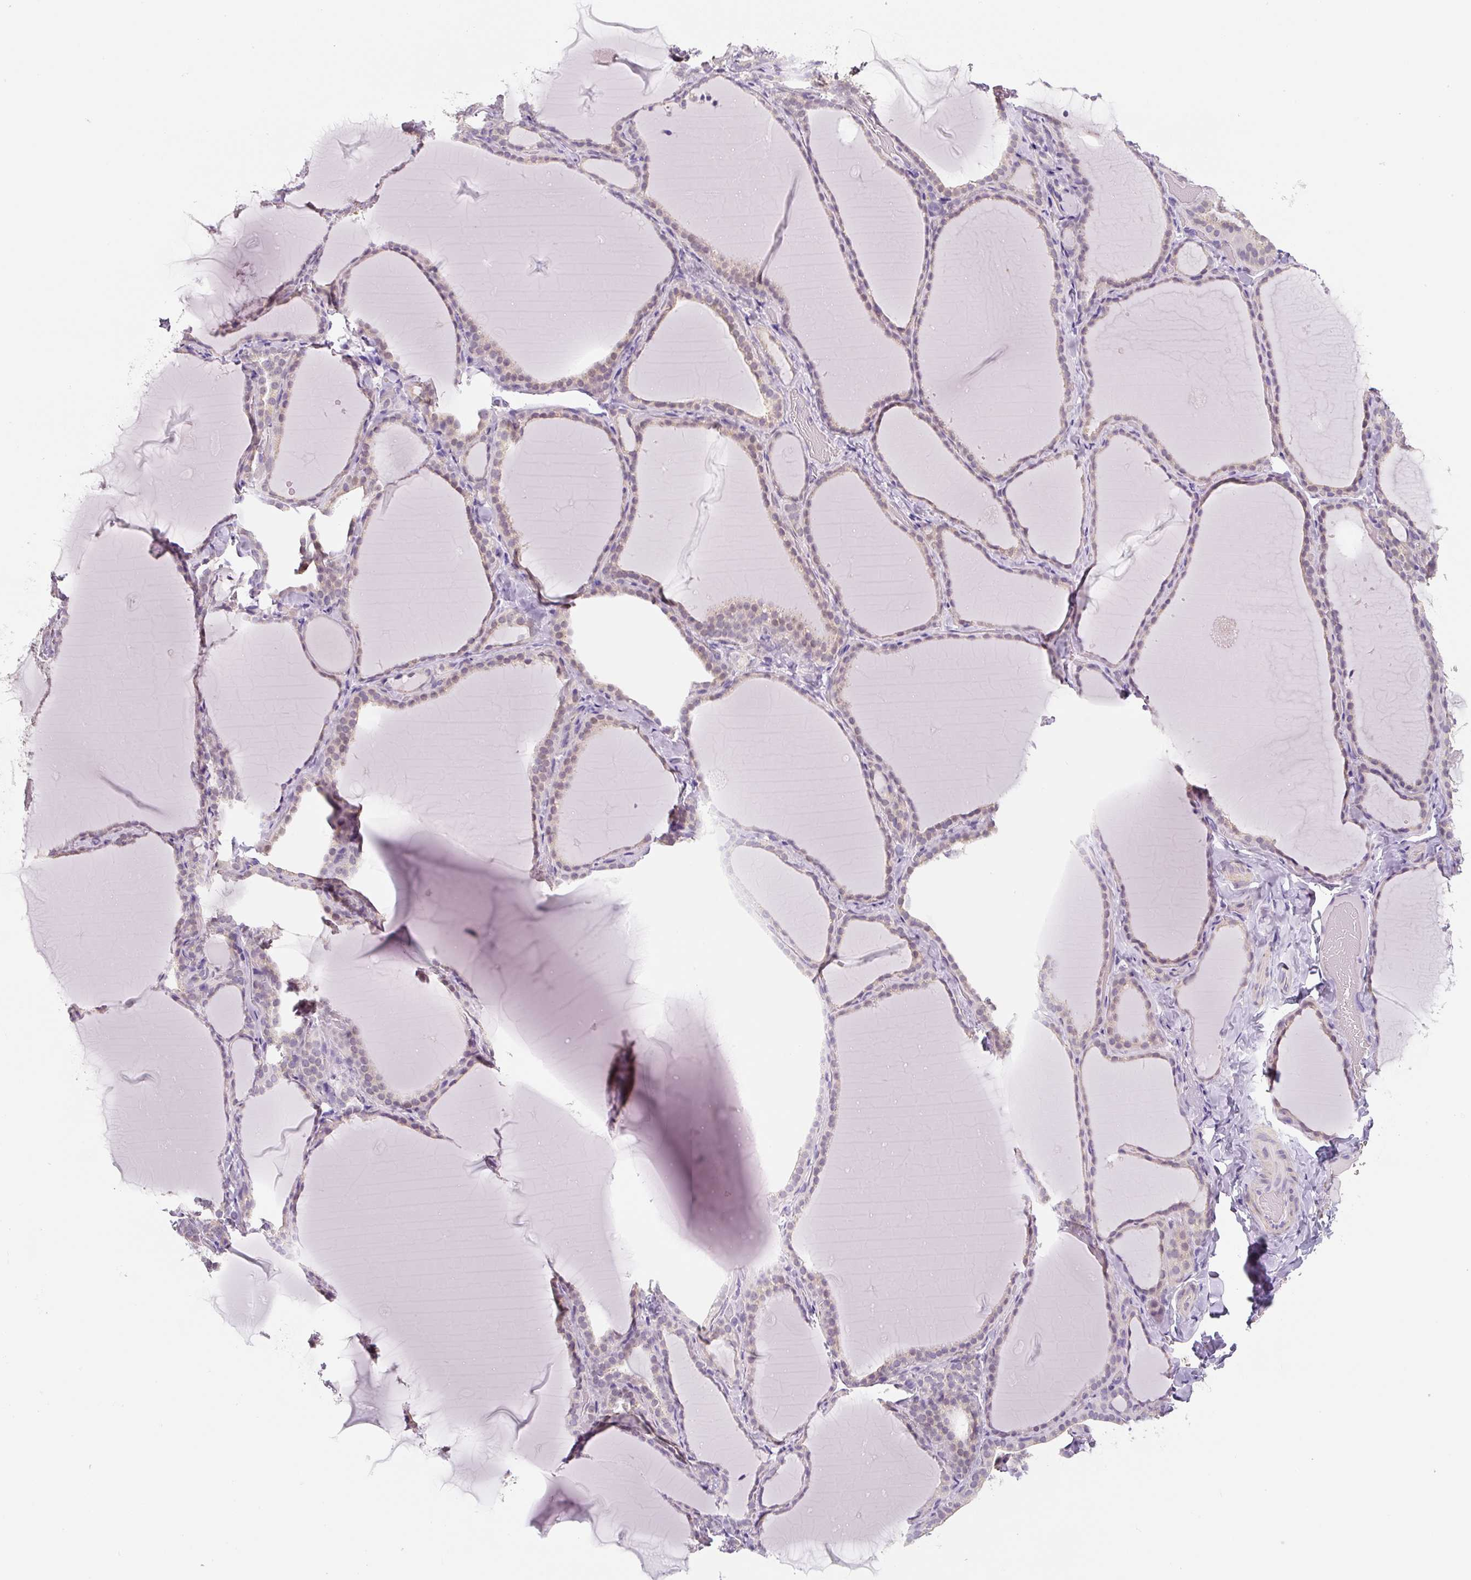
{"staining": {"intensity": "weak", "quantity": ">75%", "location": "cytoplasmic/membranous"}, "tissue": "thyroid gland", "cell_type": "Glandular cells", "image_type": "normal", "snomed": [{"axis": "morphology", "description": "Normal tissue, NOS"}, {"axis": "topography", "description": "Thyroid gland"}], "caption": "An image showing weak cytoplasmic/membranous staining in approximately >75% of glandular cells in benign thyroid gland, as visualized by brown immunohistochemical staining.", "gene": "PWWP3B", "patient": {"sex": "female", "age": 22}}